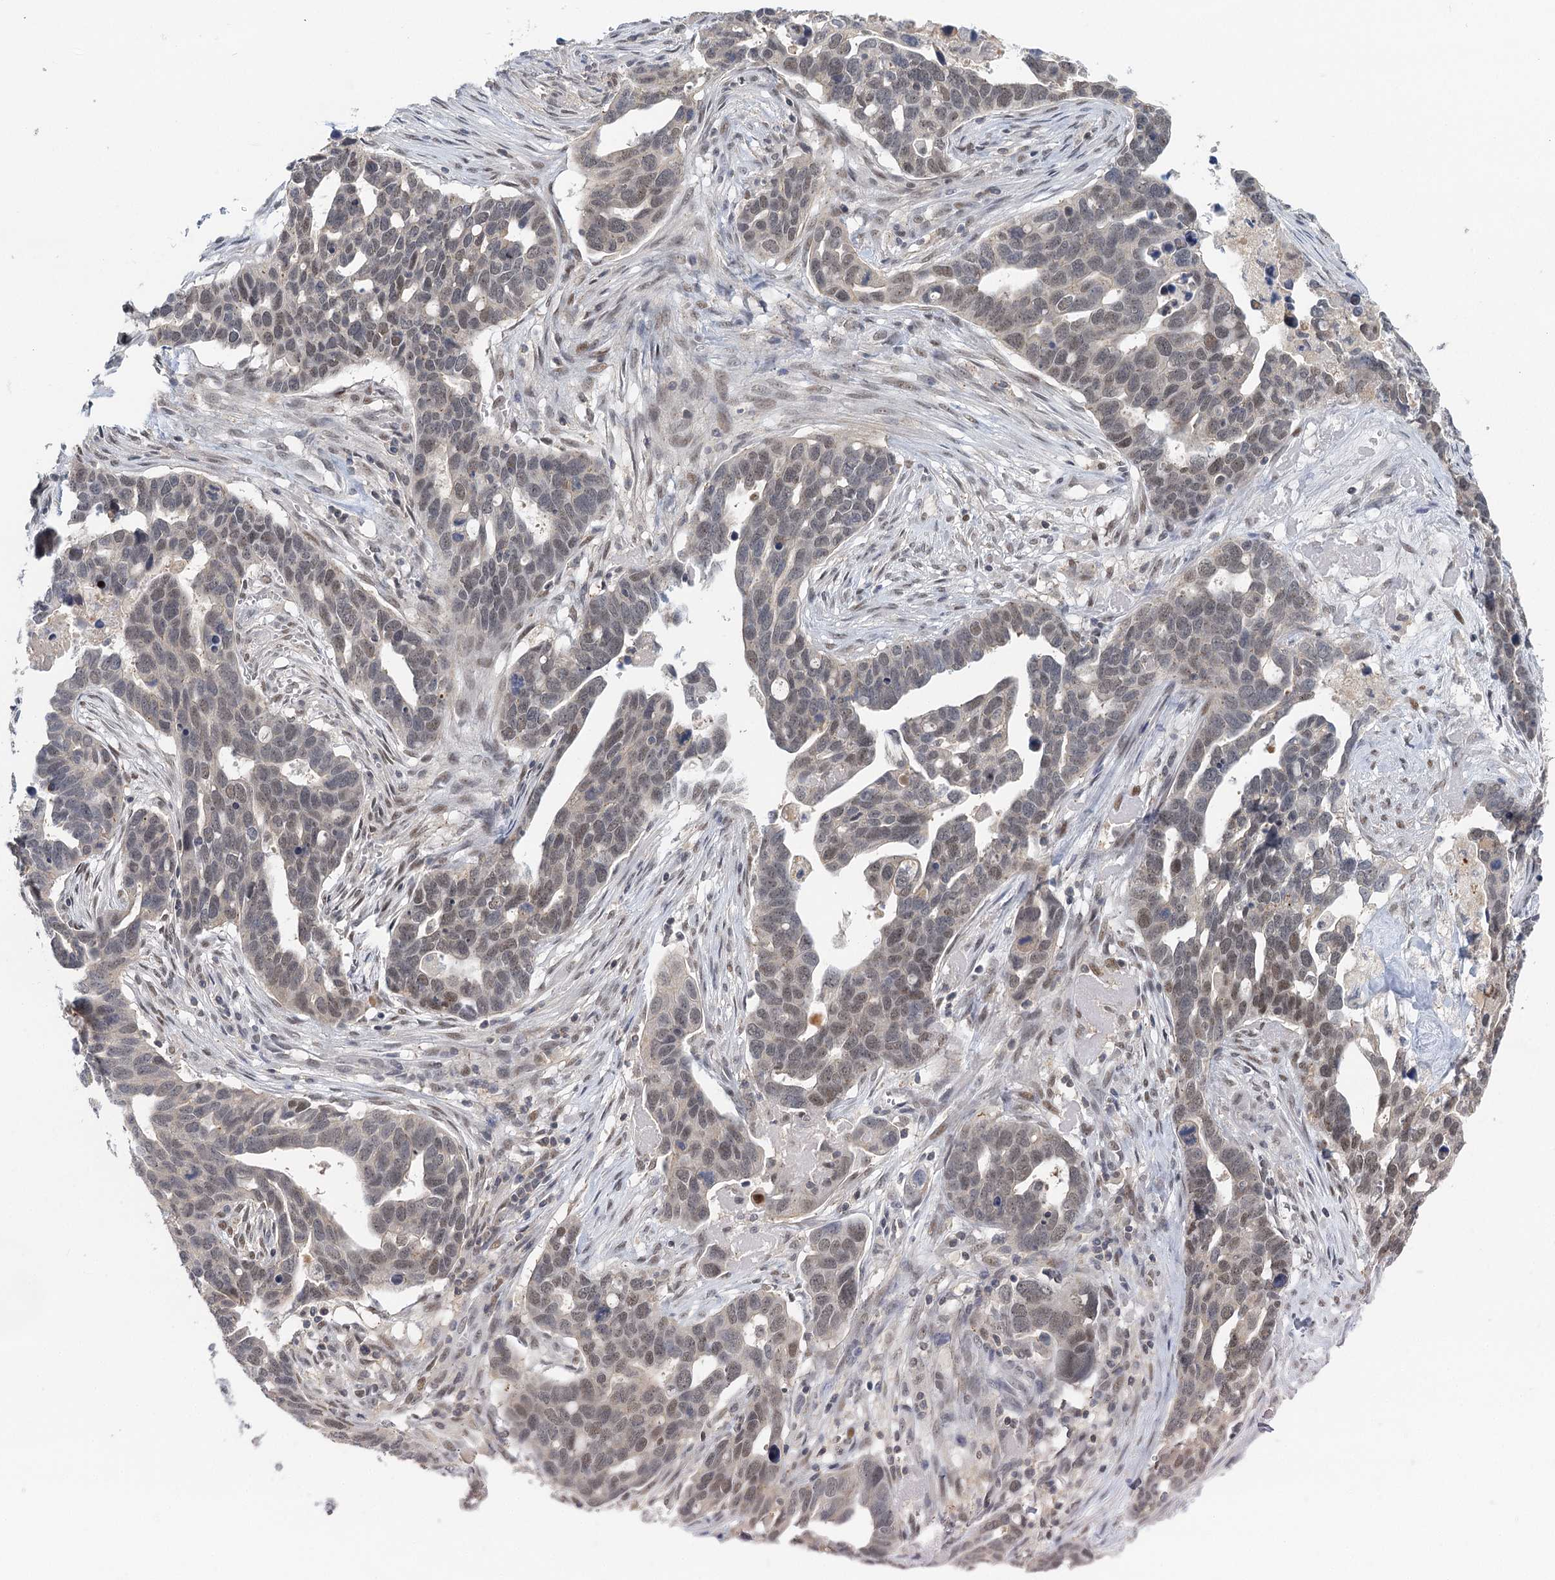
{"staining": {"intensity": "moderate", "quantity": "<25%", "location": "nuclear"}, "tissue": "ovarian cancer", "cell_type": "Tumor cells", "image_type": "cancer", "snomed": [{"axis": "morphology", "description": "Cystadenocarcinoma, serous, NOS"}, {"axis": "topography", "description": "Ovary"}], "caption": "The immunohistochemical stain highlights moderate nuclear expression in tumor cells of ovarian cancer (serous cystadenocarcinoma) tissue. Using DAB (3,3'-diaminobenzidine) (brown) and hematoxylin (blue) stains, captured at high magnification using brightfield microscopy.", "gene": "GPATCH11", "patient": {"sex": "female", "age": 54}}